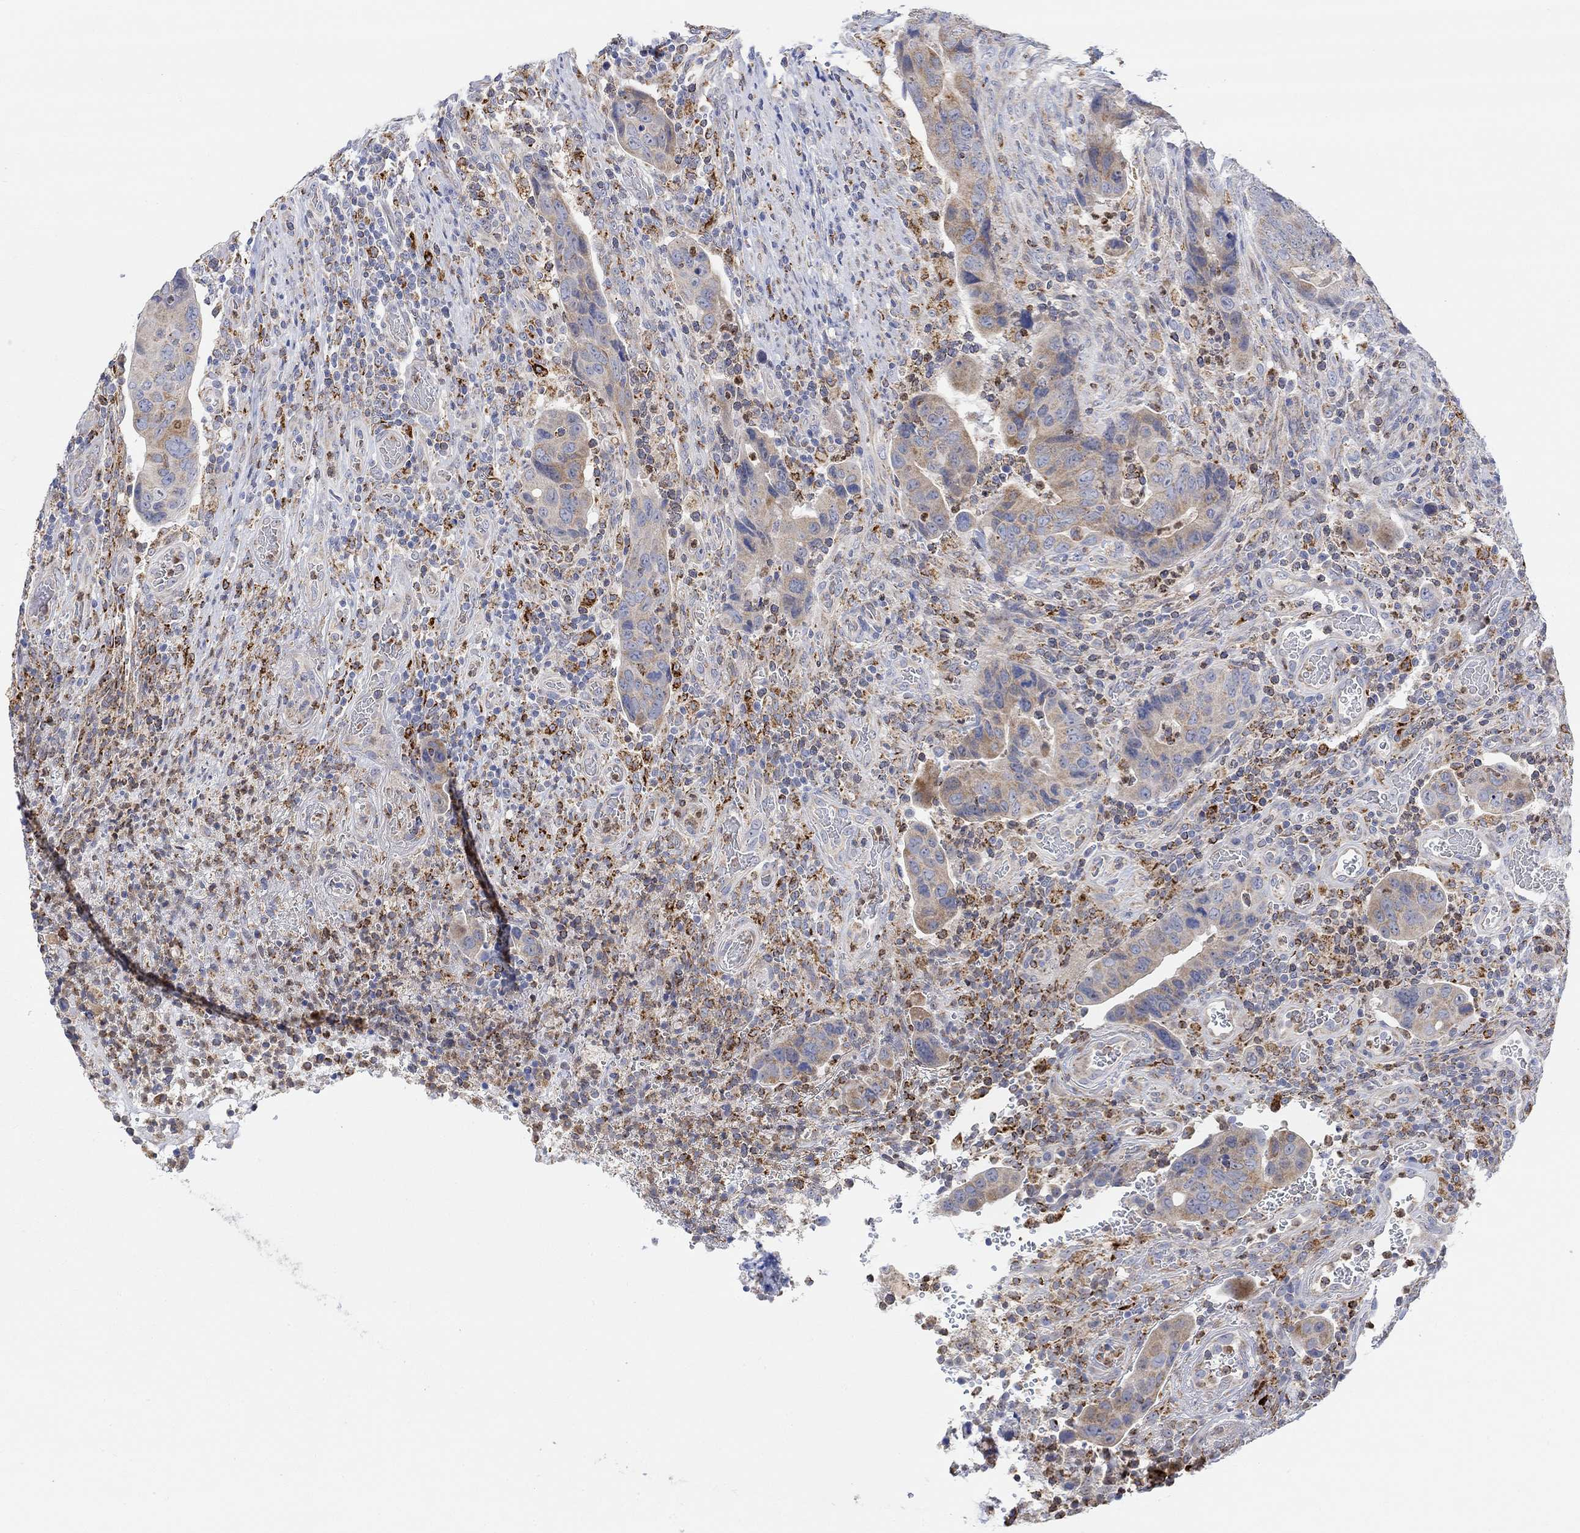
{"staining": {"intensity": "moderate", "quantity": "25%-75%", "location": "cytoplasmic/membranous"}, "tissue": "colorectal cancer", "cell_type": "Tumor cells", "image_type": "cancer", "snomed": [{"axis": "morphology", "description": "Adenocarcinoma, NOS"}, {"axis": "topography", "description": "Colon"}], "caption": "Moderate cytoplasmic/membranous positivity for a protein is identified in approximately 25%-75% of tumor cells of colorectal adenocarcinoma using immunohistochemistry (IHC).", "gene": "ACSL1", "patient": {"sex": "female", "age": 56}}